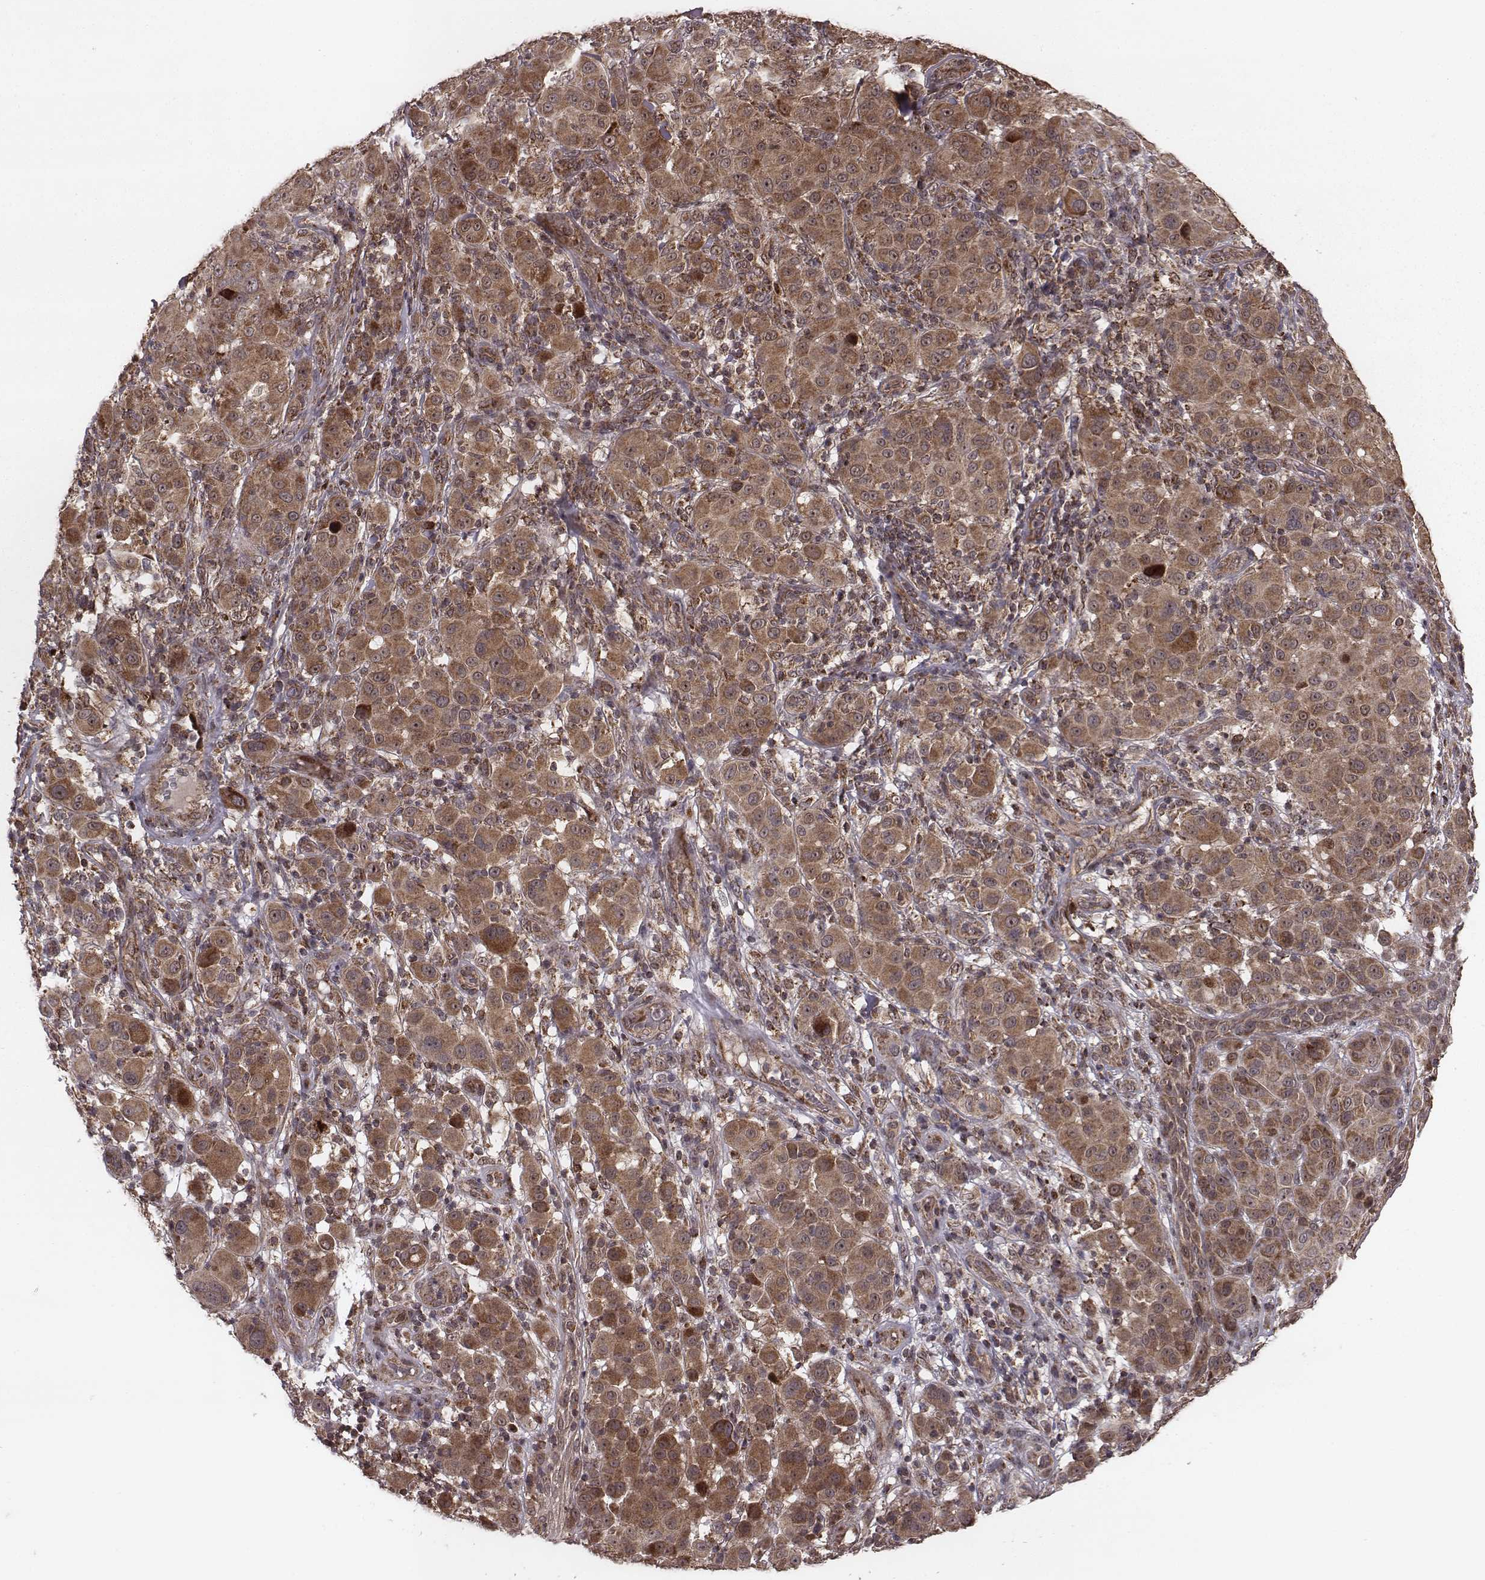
{"staining": {"intensity": "moderate", "quantity": ">75%", "location": "cytoplasmic/membranous"}, "tissue": "melanoma", "cell_type": "Tumor cells", "image_type": "cancer", "snomed": [{"axis": "morphology", "description": "Malignant melanoma, NOS"}, {"axis": "topography", "description": "Skin"}], "caption": "IHC of melanoma reveals medium levels of moderate cytoplasmic/membranous positivity in approximately >75% of tumor cells.", "gene": "ZDHHC21", "patient": {"sex": "female", "age": 87}}